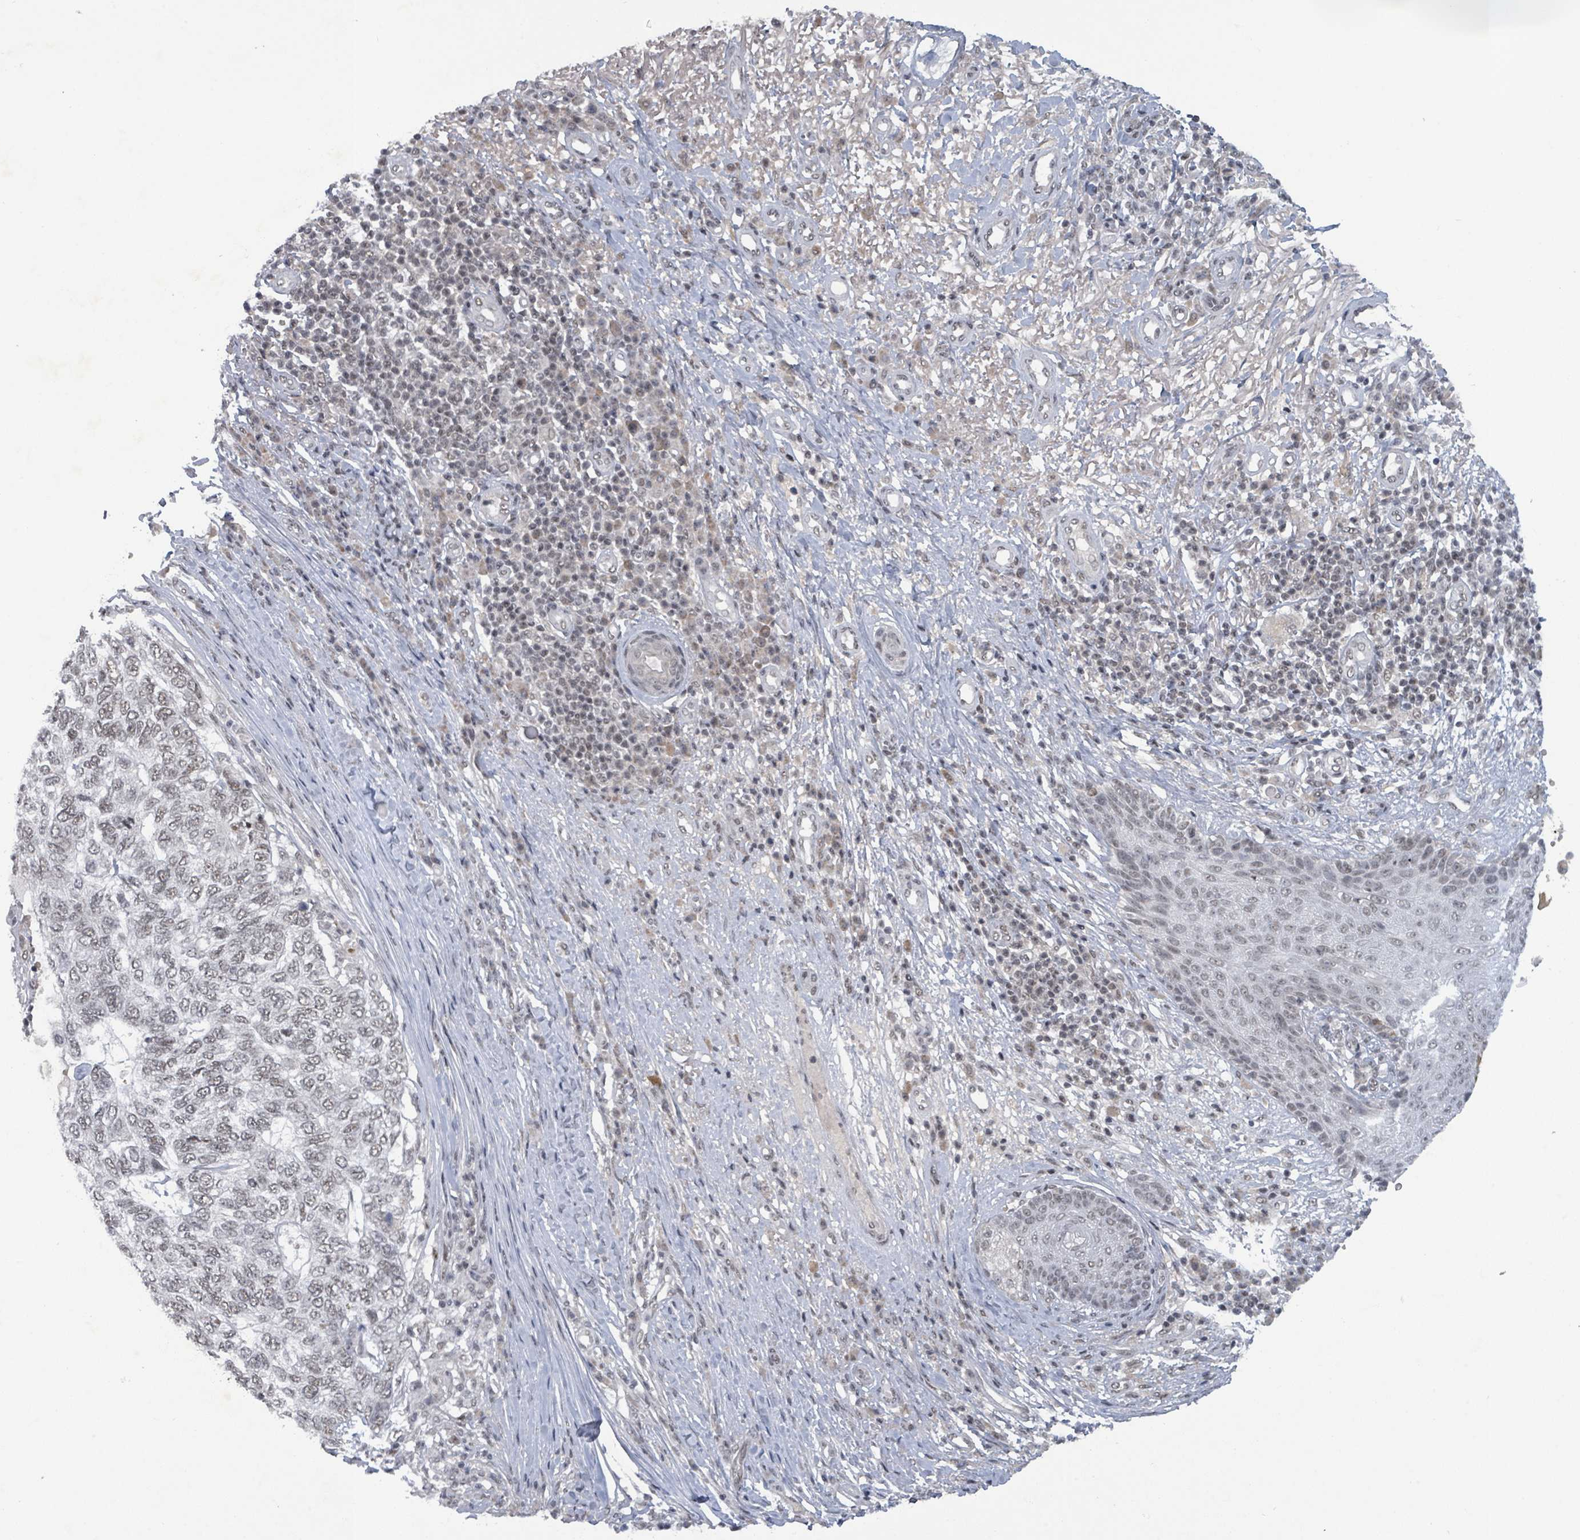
{"staining": {"intensity": "weak", "quantity": "25%-75%", "location": "nuclear"}, "tissue": "skin cancer", "cell_type": "Tumor cells", "image_type": "cancer", "snomed": [{"axis": "morphology", "description": "Basal cell carcinoma"}, {"axis": "topography", "description": "Skin"}], "caption": "The immunohistochemical stain shows weak nuclear staining in tumor cells of skin basal cell carcinoma tissue. Immunohistochemistry stains the protein in brown and the nuclei are stained blue.", "gene": "BANP", "patient": {"sex": "female", "age": 65}}